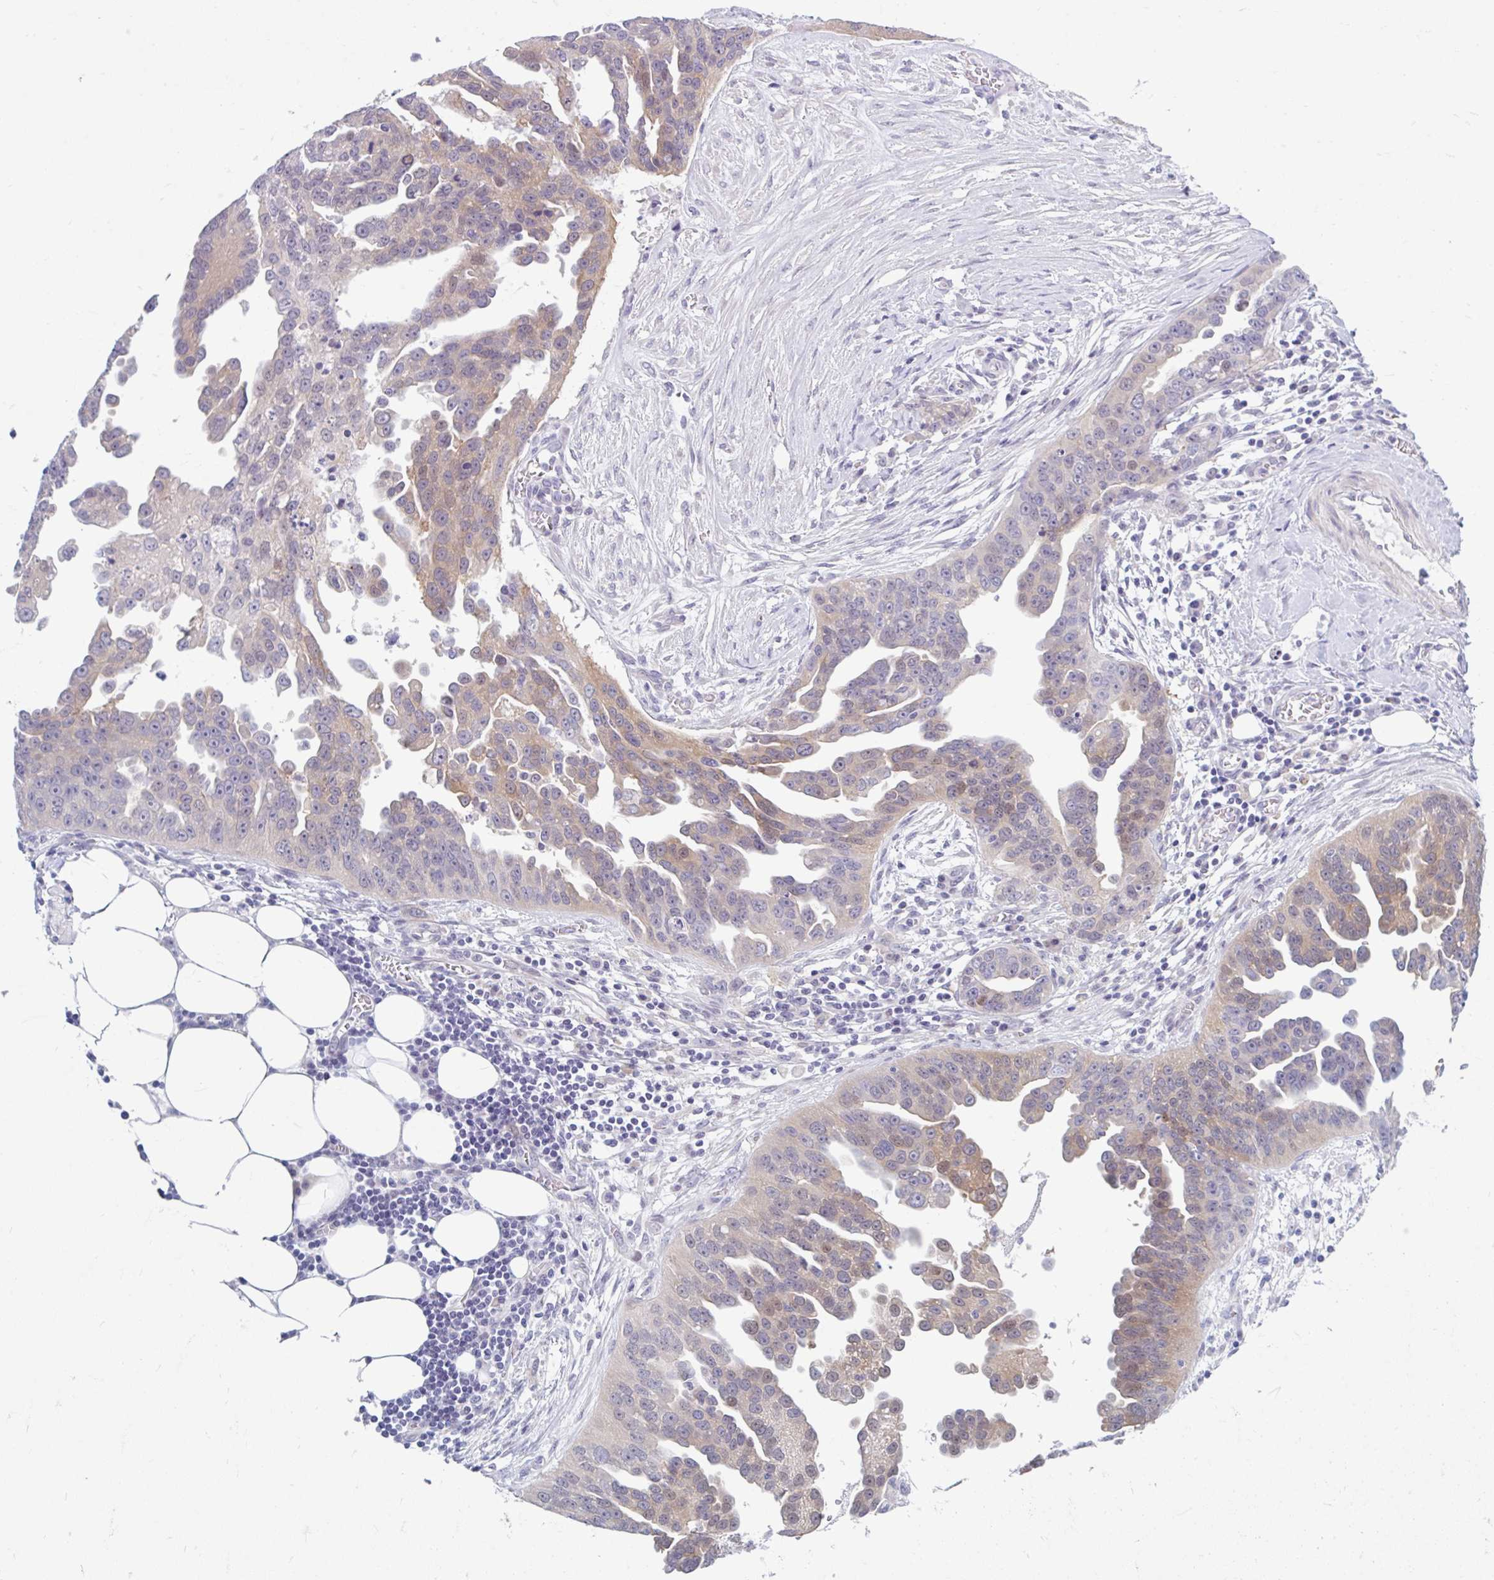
{"staining": {"intensity": "weak", "quantity": "25%-75%", "location": "cytoplasmic/membranous"}, "tissue": "ovarian cancer", "cell_type": "Tumor cells", "image_type": "cancer", "snomed": [{"axis": "morphology", "description": "Cystadenocarcinoma, serous, NOS"}, {"axis": "topography", "description": "Ovary"}], "caption": "About 25%-75% of tumor cells in human serous cystadenocarcinoma (ovarian) display weak cytoplasmic/membranous protein expression as visualized by brown immunohistochemical staining.", "gene": "FAM153A", "patient": {"sex": "female", "age": 75}}